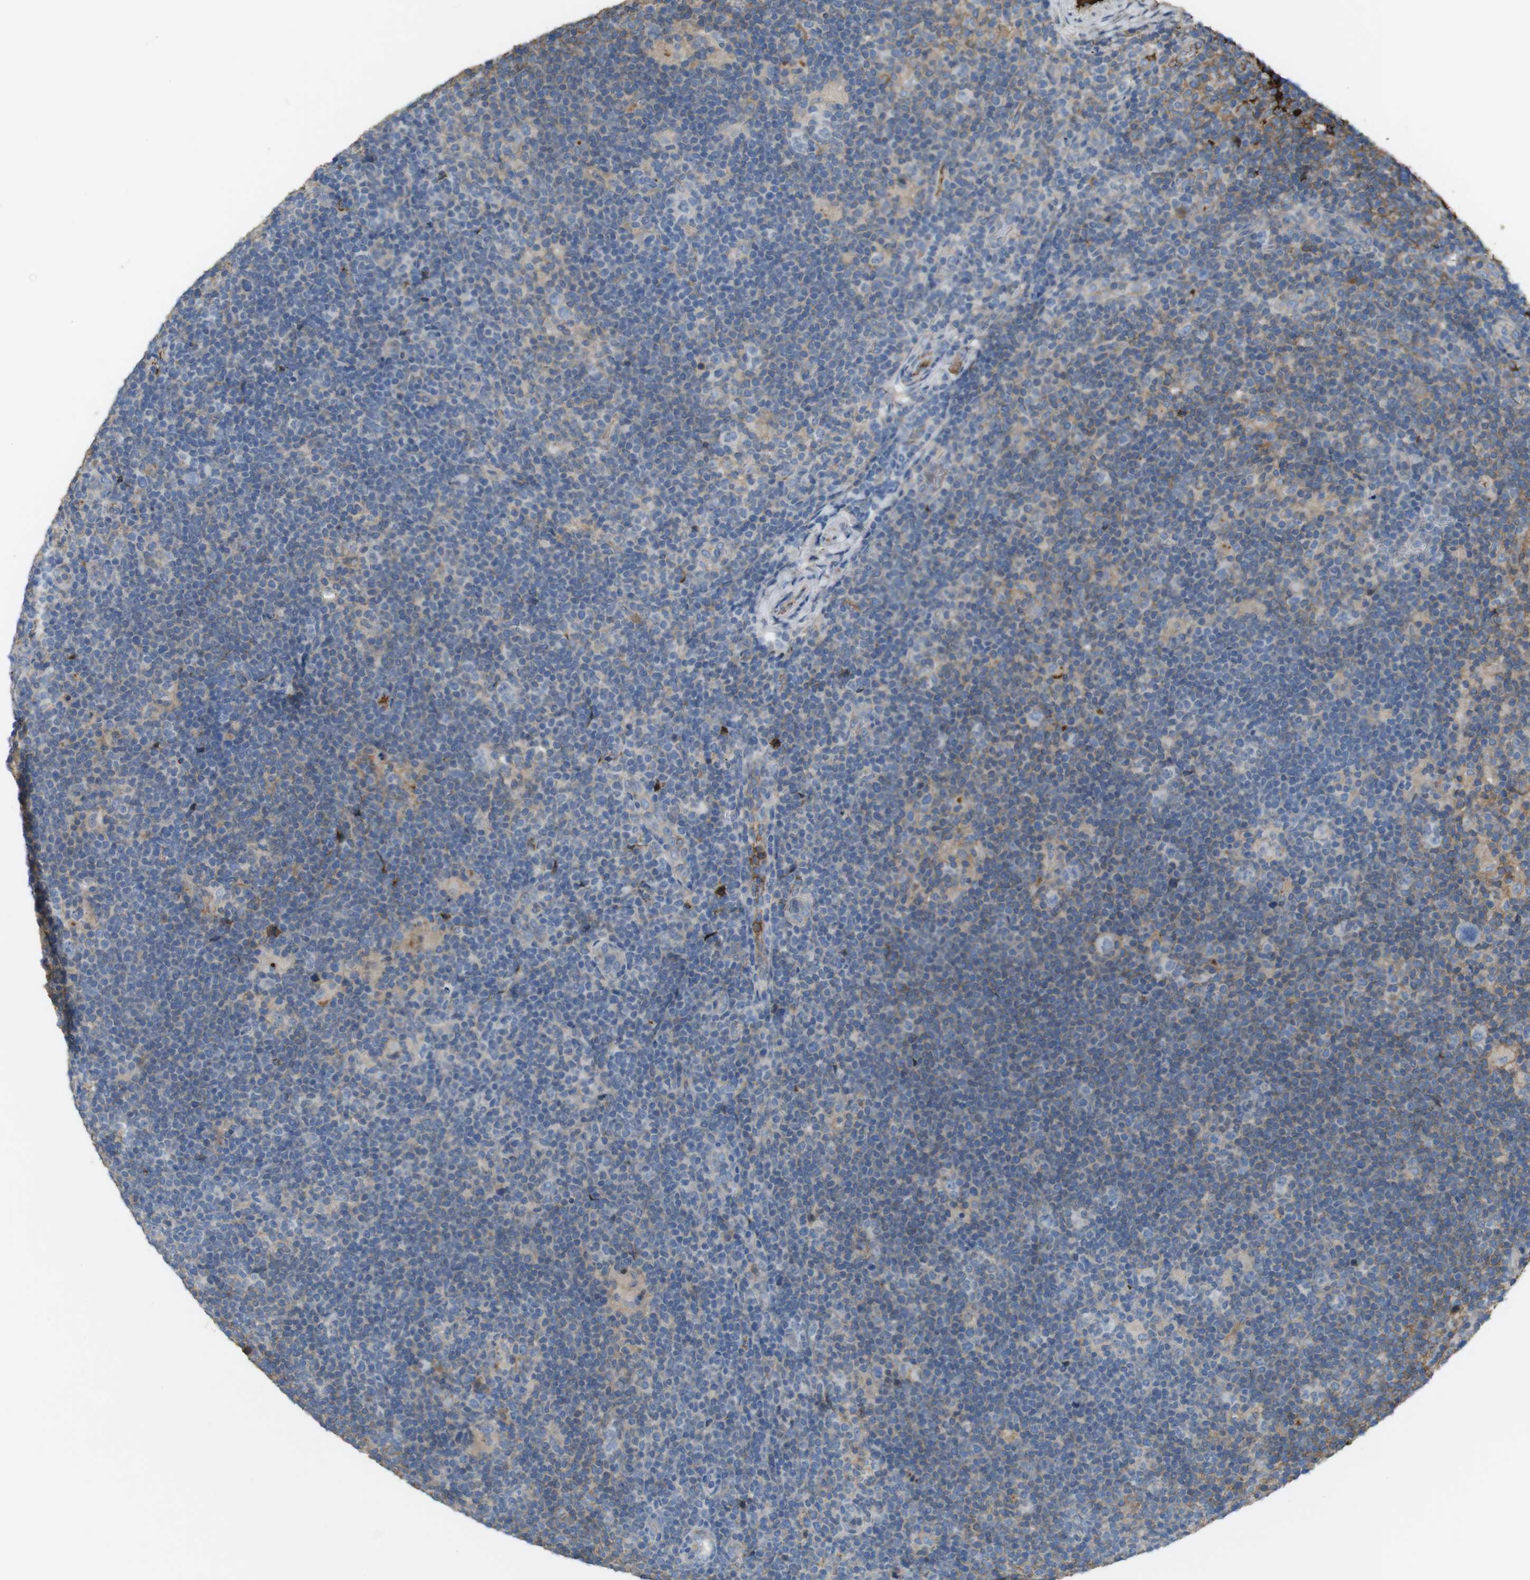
{"staining": {"intensity": "negative", "quantity": "none", "location": "none"}, "tissue": "lymphoma", "cell_type": "Tumor cells", "image_type": "cancer", "snomed": [{"axis": "morphology", "description": "Hodgkin's disease, NOS"}, {"axis": "topography", "description": "Lymph node"}], "caption": "This is an immunohistochemistry histopathology image of human lymphoma. There is no expression in tumor cells.", "gene": "LTBP4", "patient": {"sex": "female", "age": 57}}